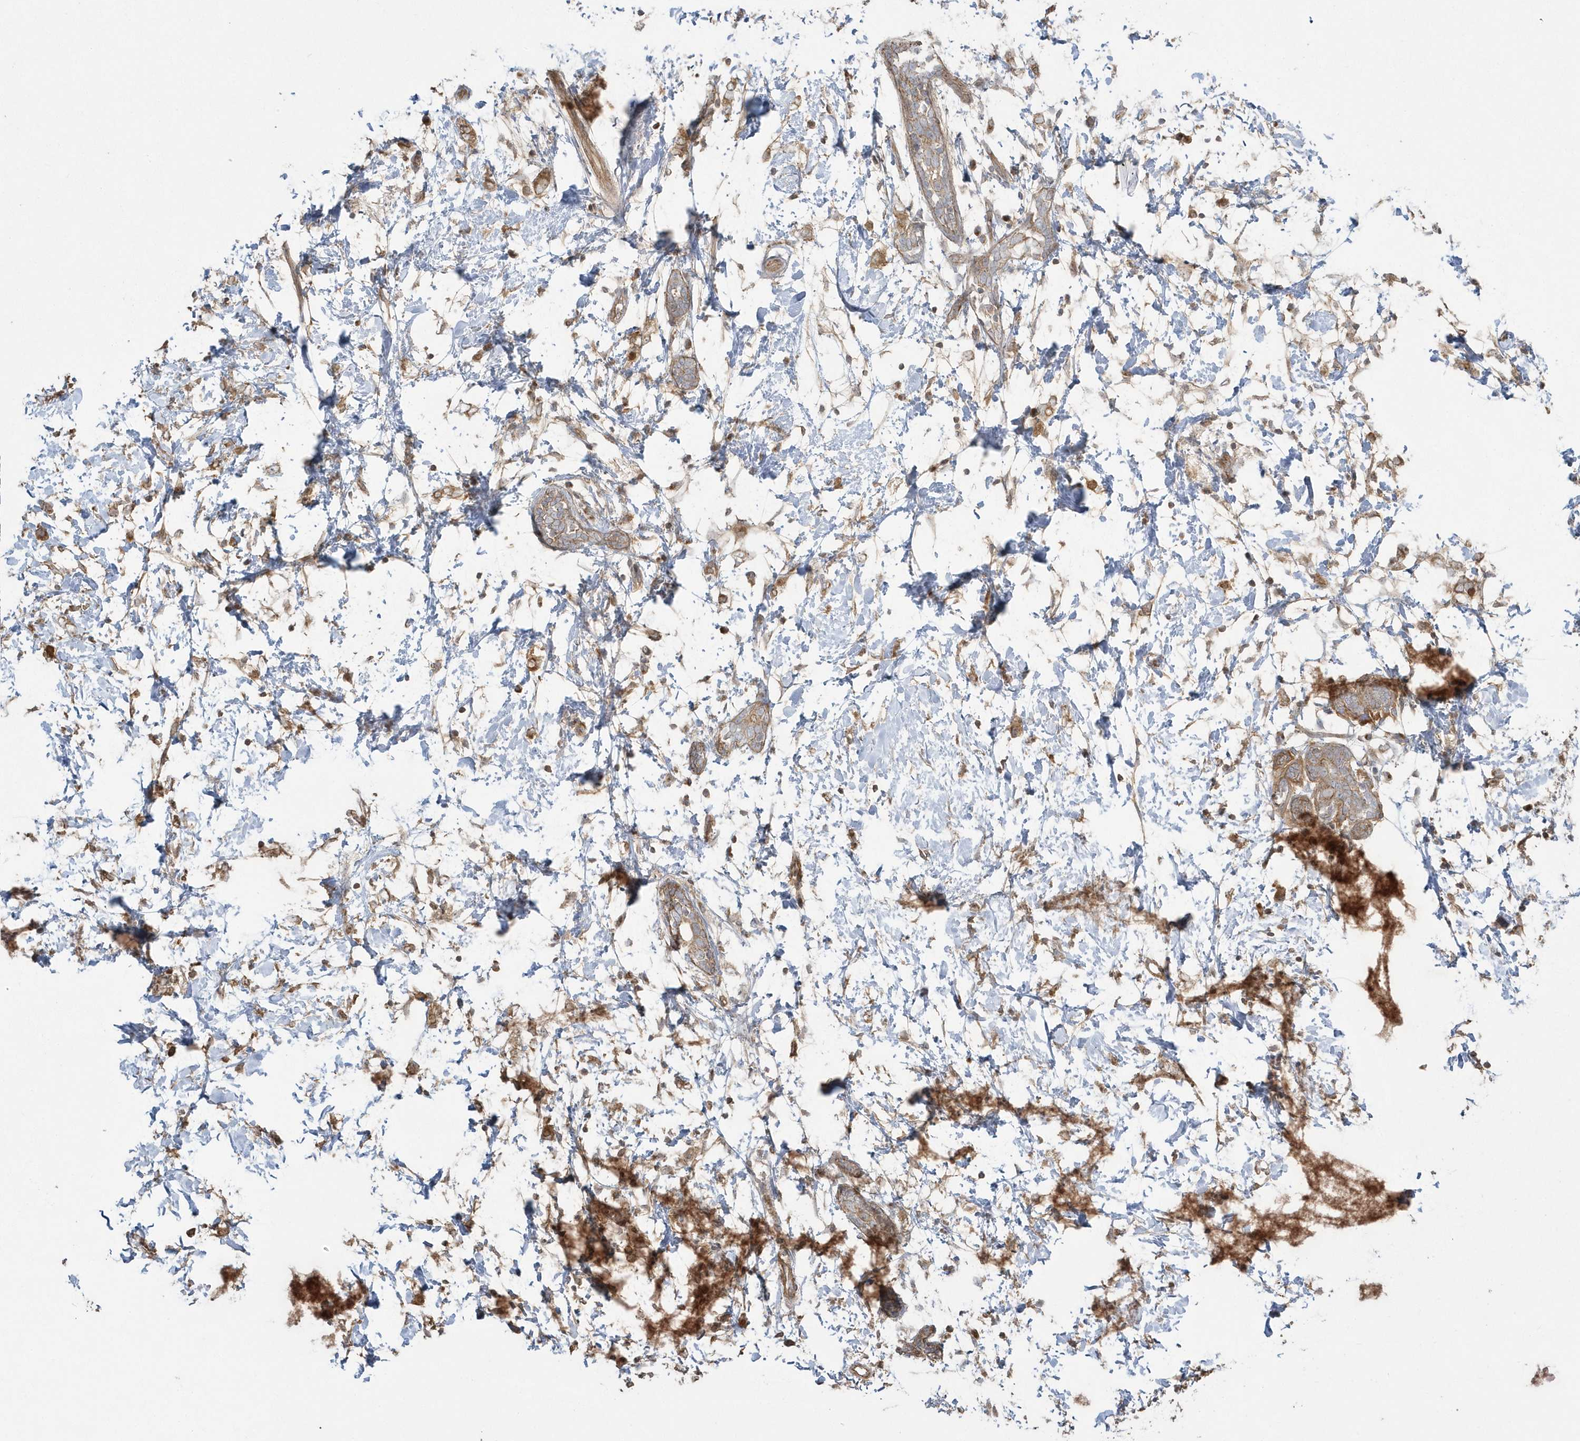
{"staining": {"intensity": "weak", "quantity": ">75%", "location": "cytoplasmic/membranous"}, "tissue": "breast cancer", "cell_type": "Tumor cells", "image_type": "cancer", "snomed": [{"axis": "morphology", "description": "Normal tissue, NOS"}, {"axis": "morphology", "description": "Lobular carcinoma"}, {"axis": "topography", "description": "Breast"}], "caption": "Breast lobular carcinoma stained with immunohistochemistry (IHC) exhibits weak cytoplasmic/membranous staining in approximately >75% of tumor cells.", "gene": "ARMC8", "patient": {"sex": "female", "age": 47}}